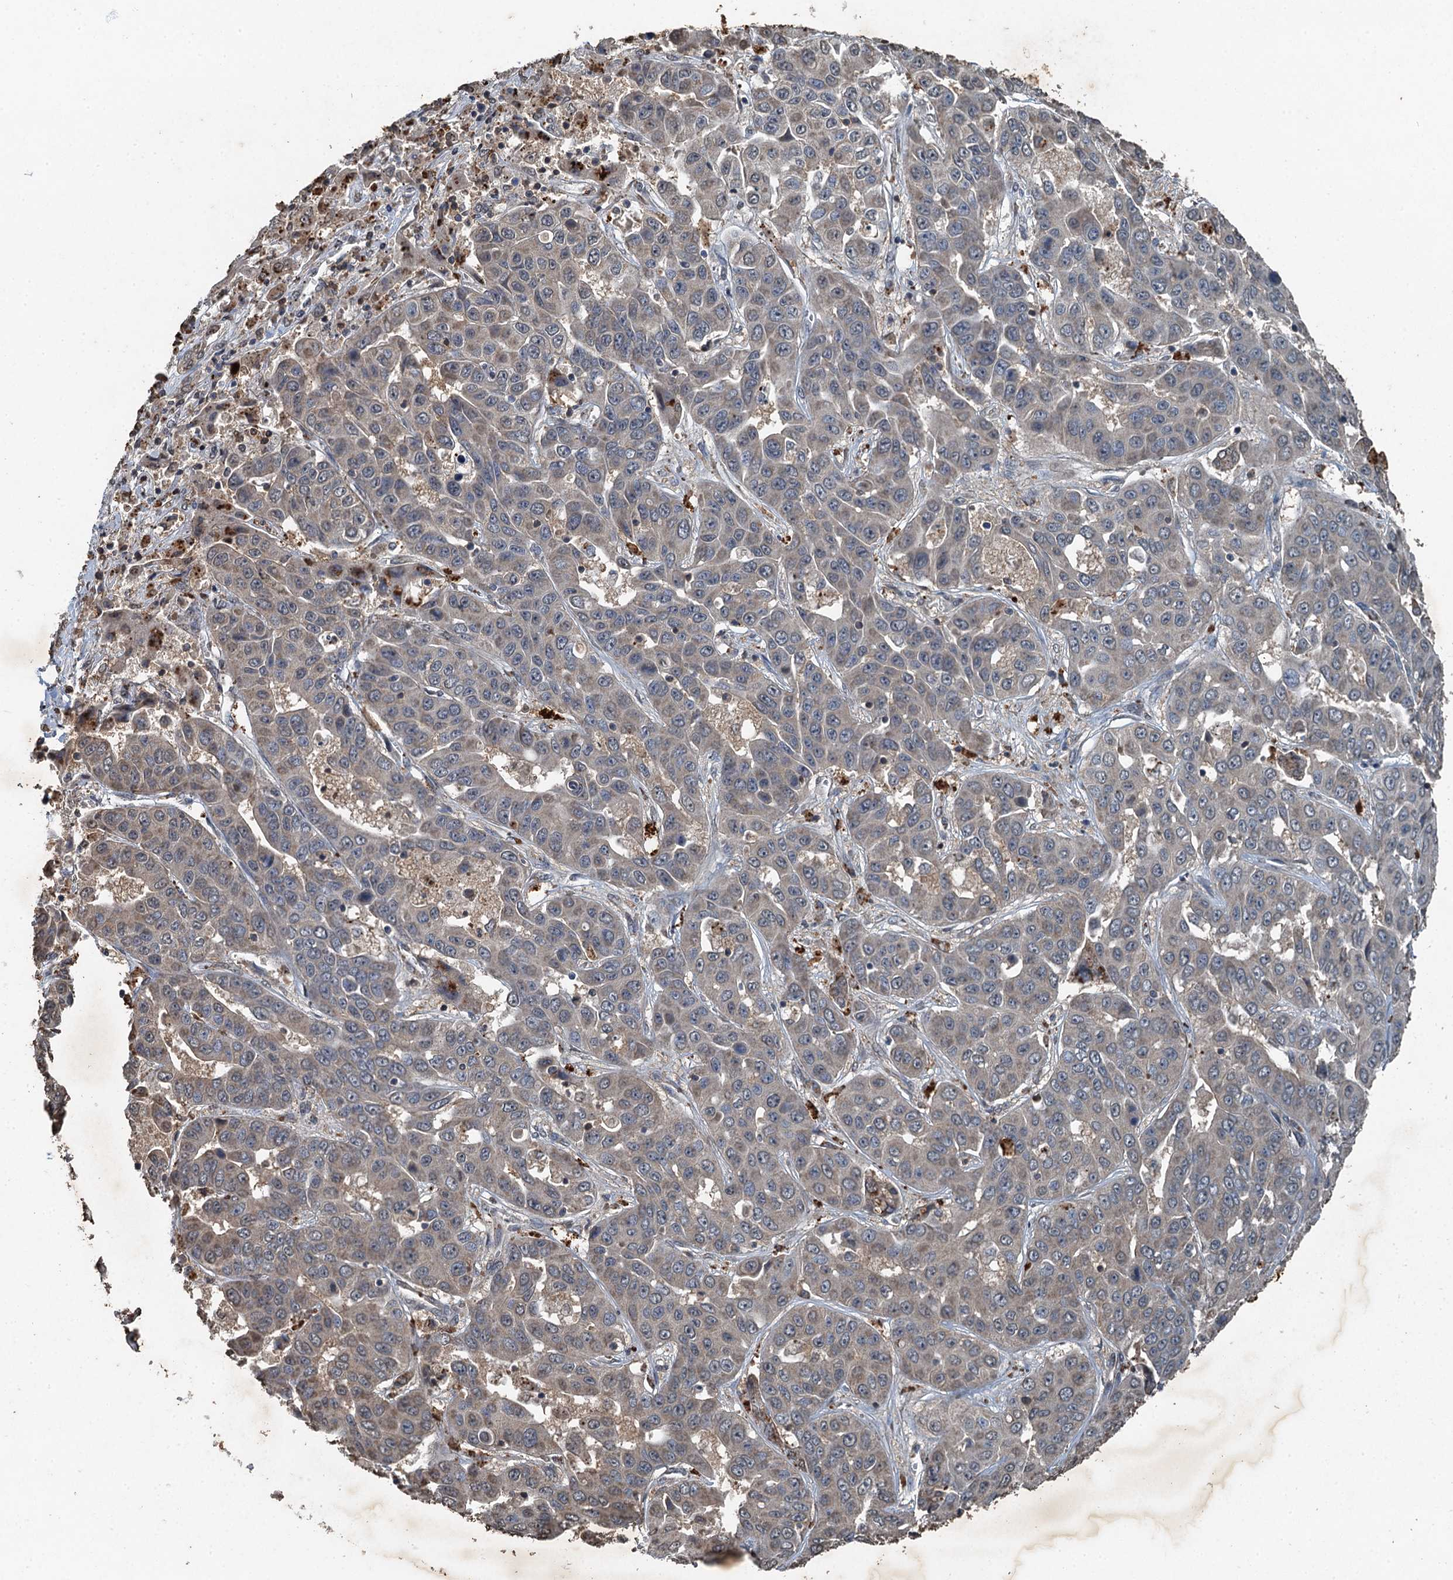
{"staining": {"intensity": "negative", "quantity": "none", "location": "none"}, "tissue": "liver cancer", "cell_type": "Tumor cells", "image_type": "cancer", "snomed": [{"axis": "morphology", "description": "Cholangiocarcinoma"}, {"axis": "topography", "description": "Liver"}], "caption": "Immunohistochemical staining of human liver cancer reveals no significant staining in tumor cells. The staining is performed using DAB brown chromogen with nuclei counter-stained in using hematoxylin.", "gene": "TCTN1", "patient": {"sex": "female", "age": 52}}